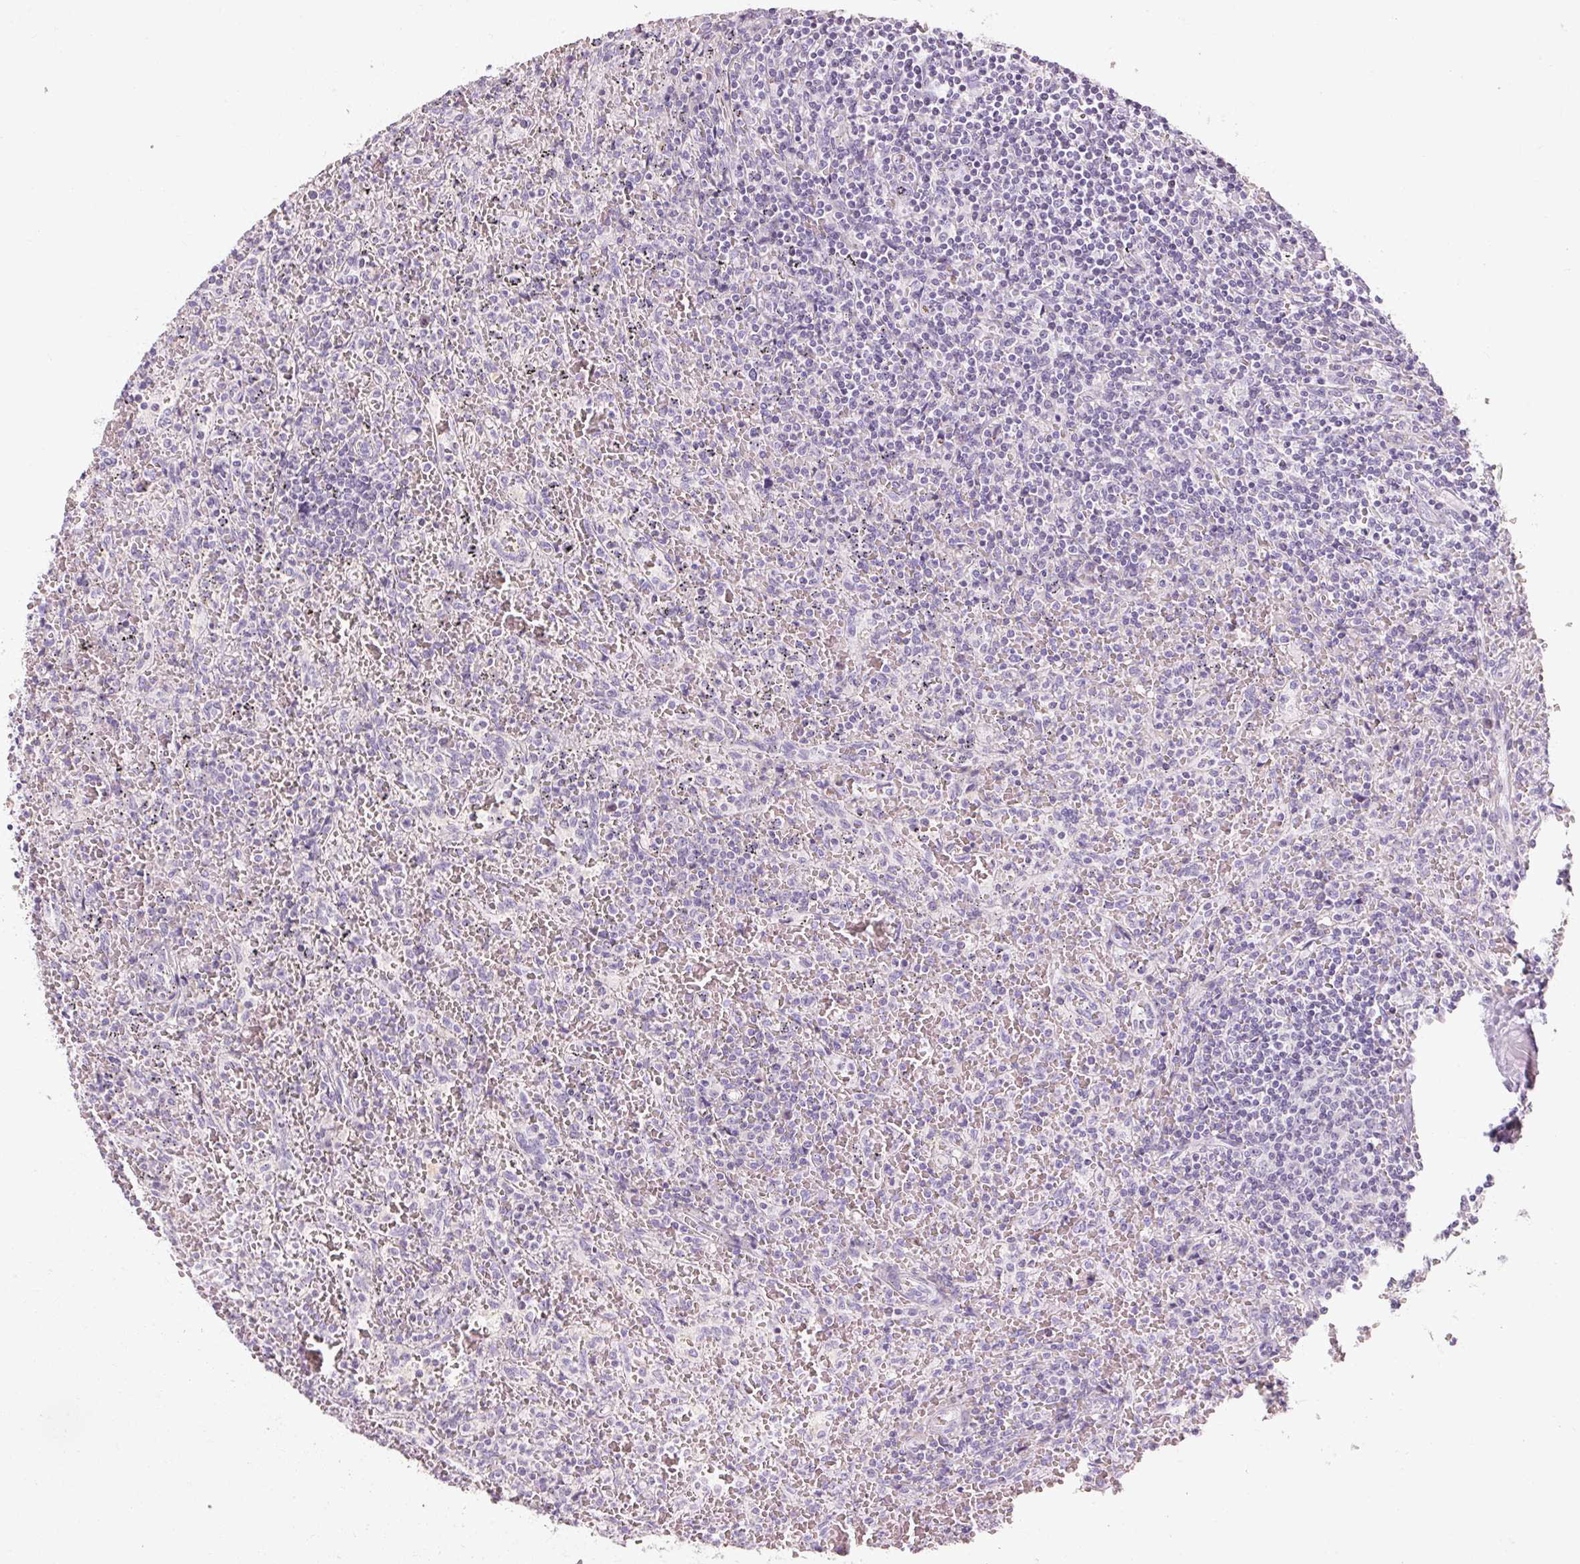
{"staining": {"intensity": "negative", "quantity": "none", "location": "none"}, "tissue": "lymphoma", "cell_type": "Tumor cells", "image_type": "cancer", "snomed": [{"axis": "morphology", "description": "Malignant lymphoma, non-Hodgkin's type, Low grade"}, {"axis": "topography", "description": "Spleen"}], "caption": "Immunohistochemistry histopathology image of human lymphoma stained for a protein (brown), which exhibits no positivity in tumor cells.", "gene": "NFE2L3", "patient": {"sex": "female", "age": 64}}